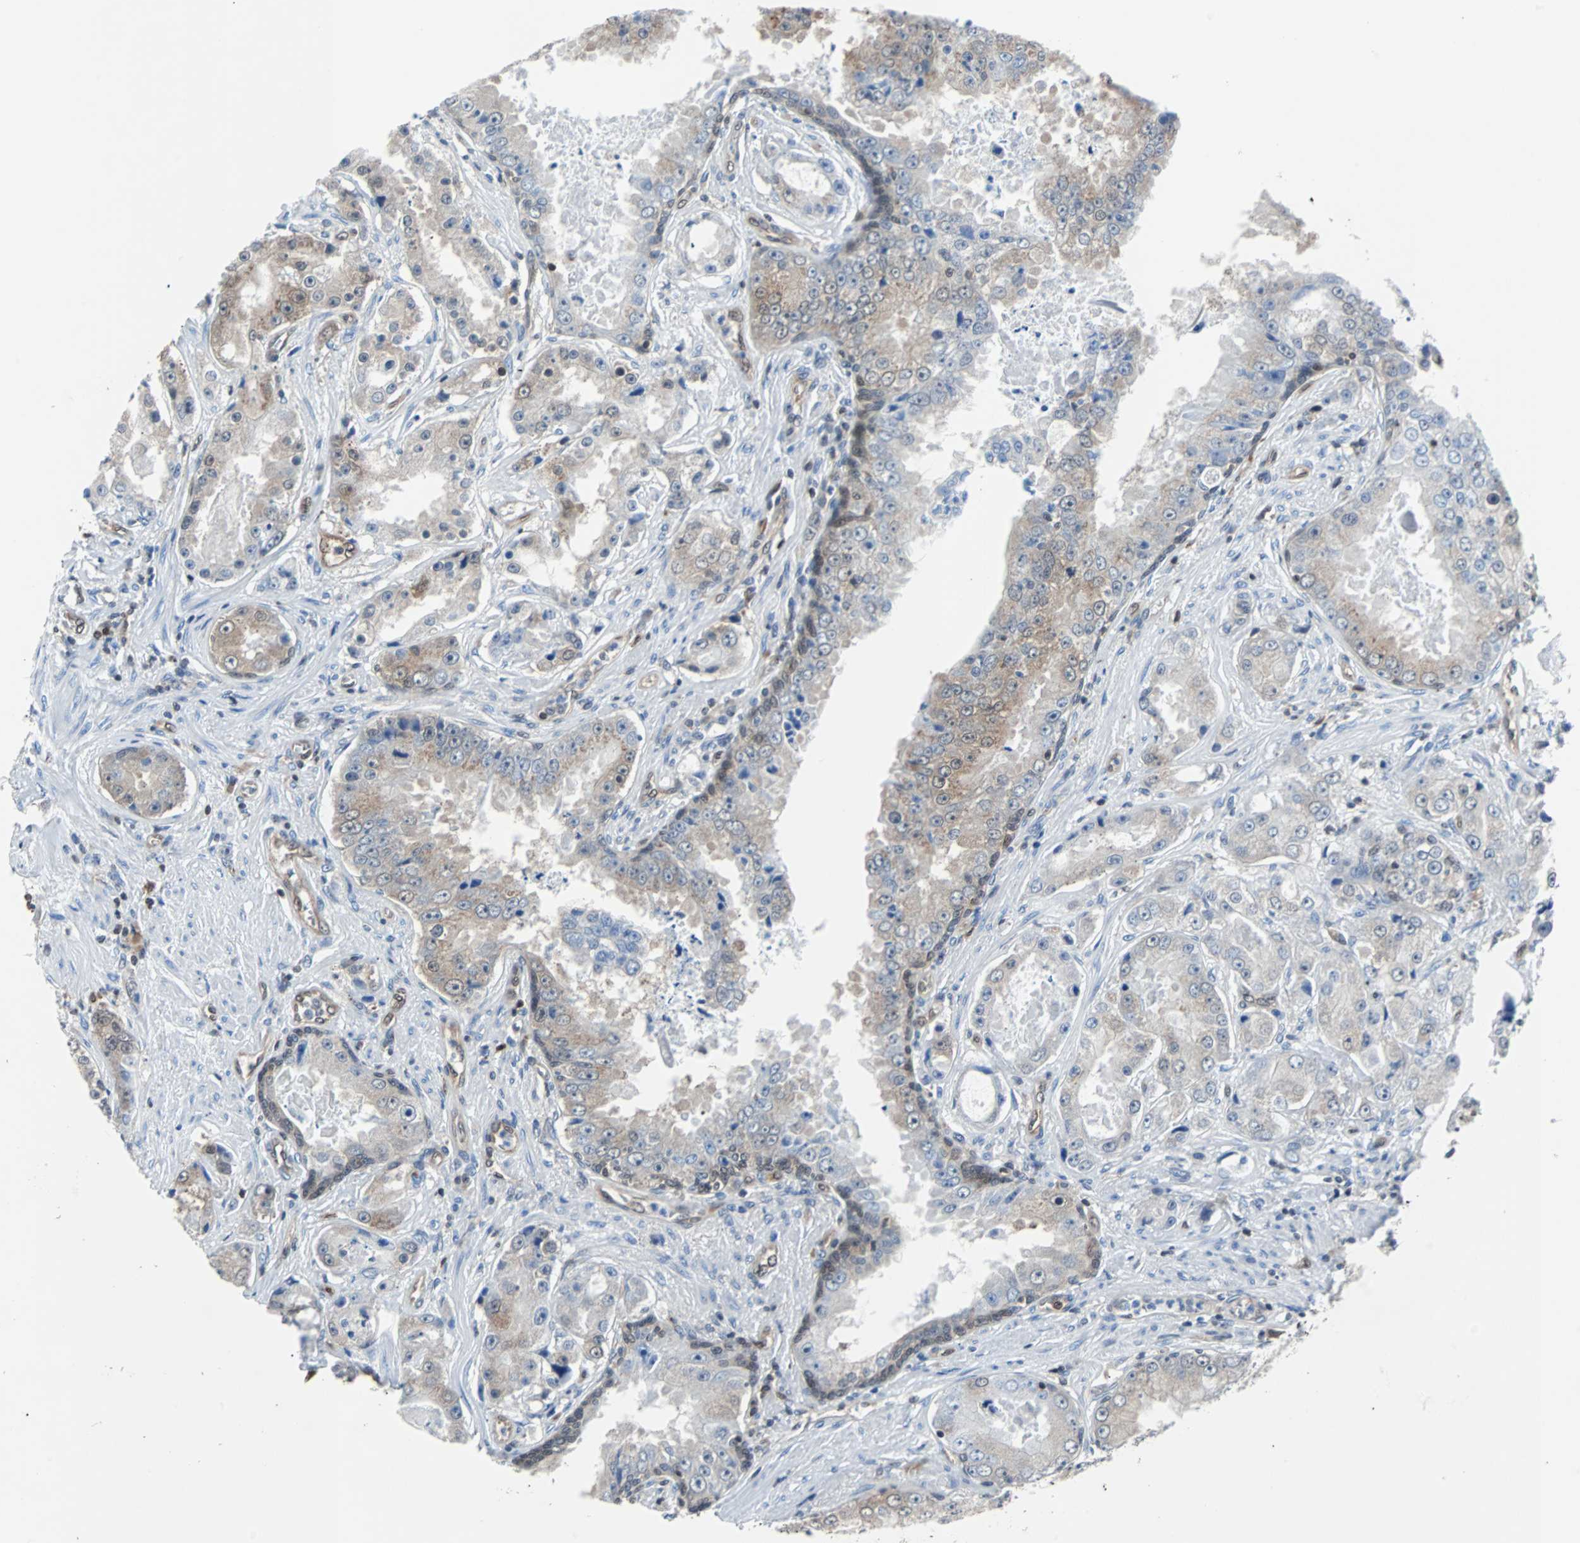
{"staining": {"intensity": "weak", "quantity": "<25%", "location": "cytoplasmic/membranous,nuclear"}, "tissue": "prostate cancer", "cell_type": "Tumor cells", "image_type": "cancer", "snomed": [{"axis": "morphology", "description": "Adenocarcinoma, High grade"}, {"axis": "topography", "description": "Prostate"}], "caption": "IHC histopathology image of neoplastic tissue: prostate high-grade adenocarcinoma stained with DAB (3,3'-diaminobenzidine) reveals no significant protein positivity in tumor cells. (IHC, brightfield microscopy, high magnification).", "gene": "MAP2K6", "patient": {"sex": "male", "age": 73}}